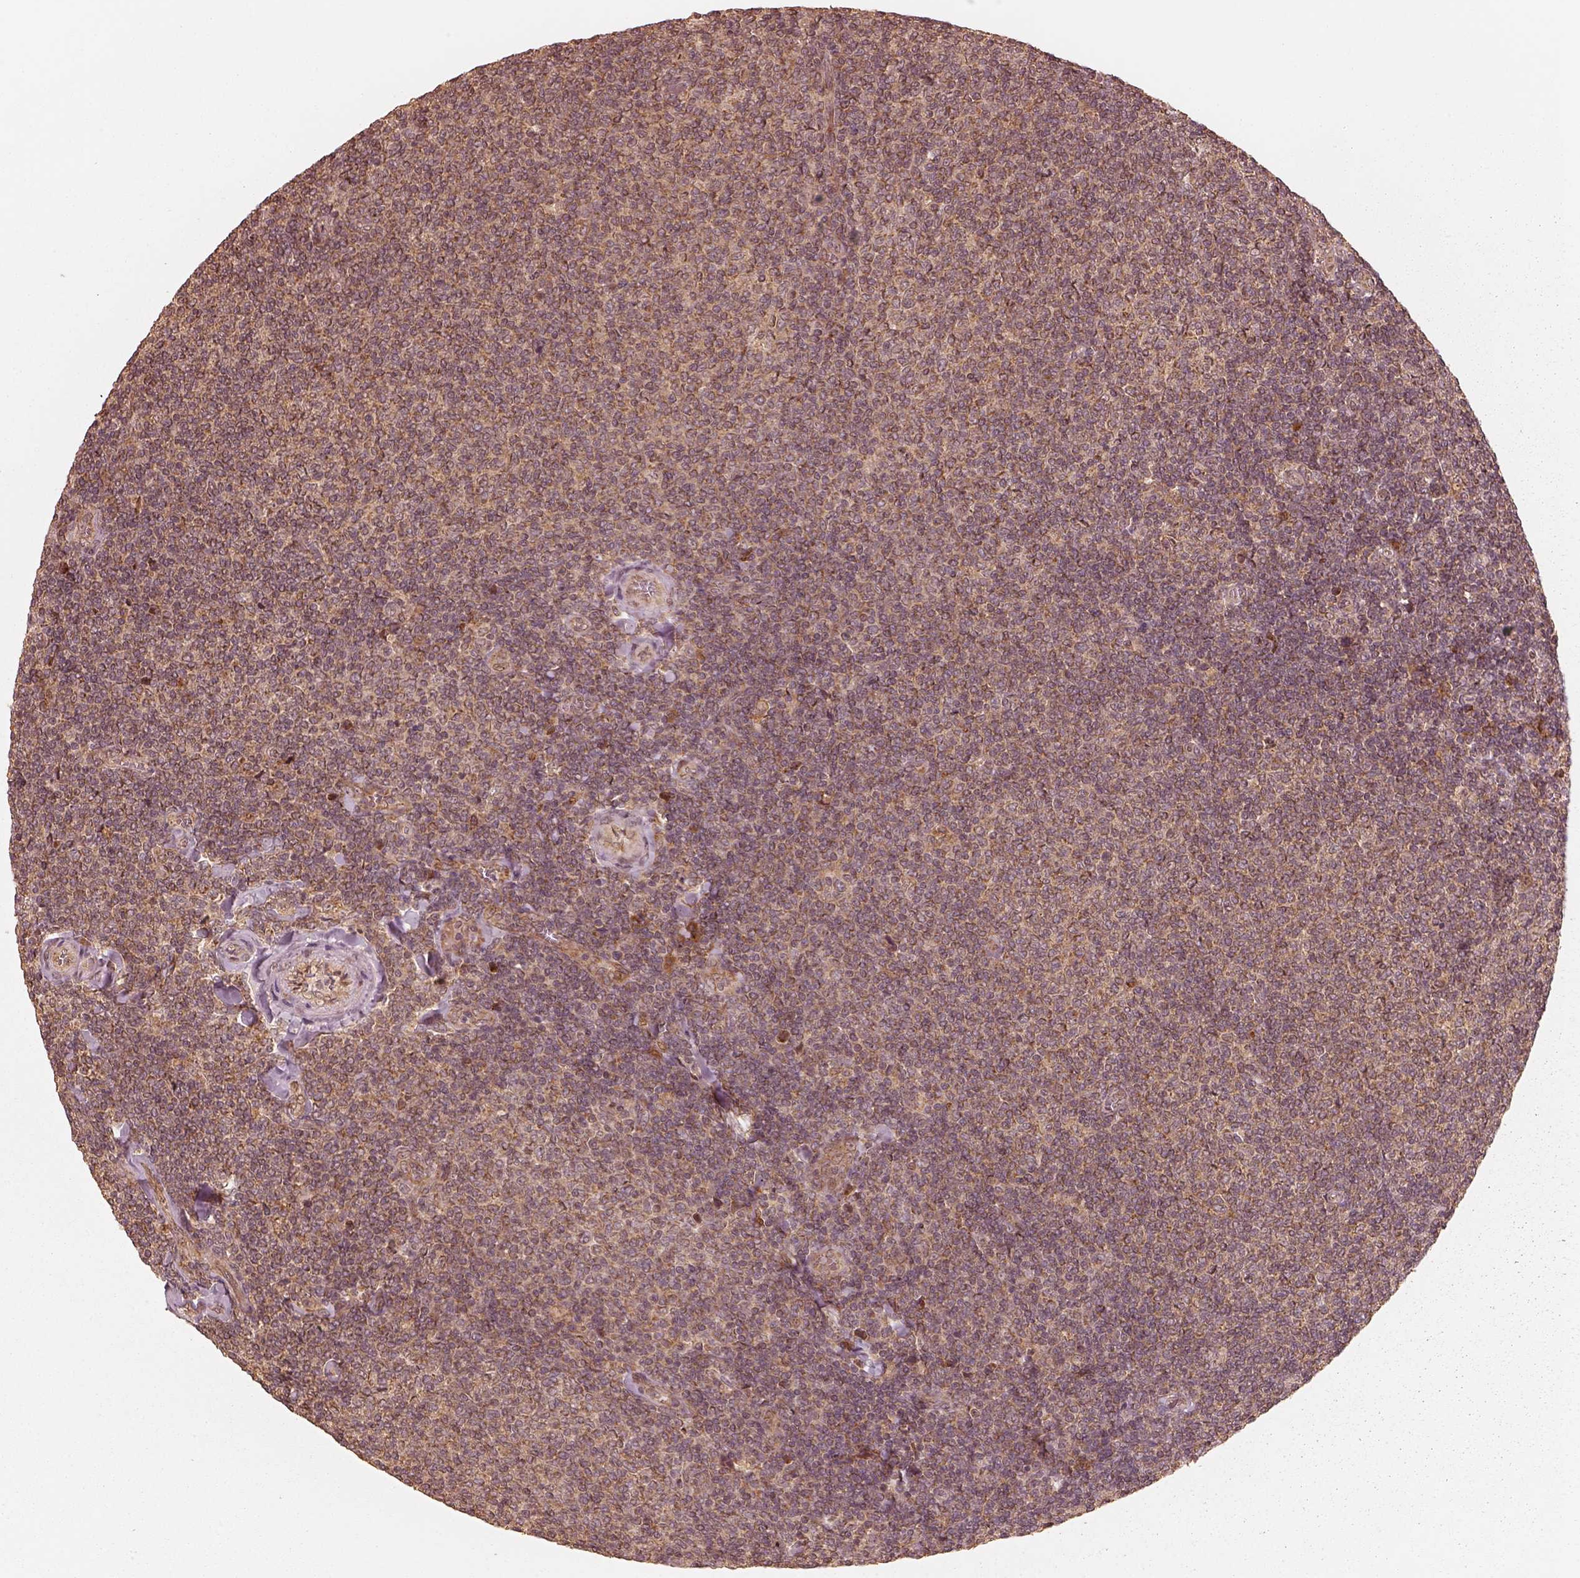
{"staining": {"intensity": "moderate", "quantity": ">75%", "location": "cytoplasmic/membranous"}, "tissue": "lymphoma", "cell_type": "Tumor cells", "image_type": "cancer", "snomed": [{"axis": "morphology", "description": "Malignant lymphoma, non-Hodgkin's type, Low grade"}, {"axis": "topography", "description": "Lymph node"}], "caption": "Malignant lymphoma, non-Hodgkin's type (low-grade) stained with a brown dye displays moderate cytoplasmic/membranous positive expression in about >75% of tumor cells.", "gene": "DNAJC25", "patient": {"sex": "male", "age": 52}}